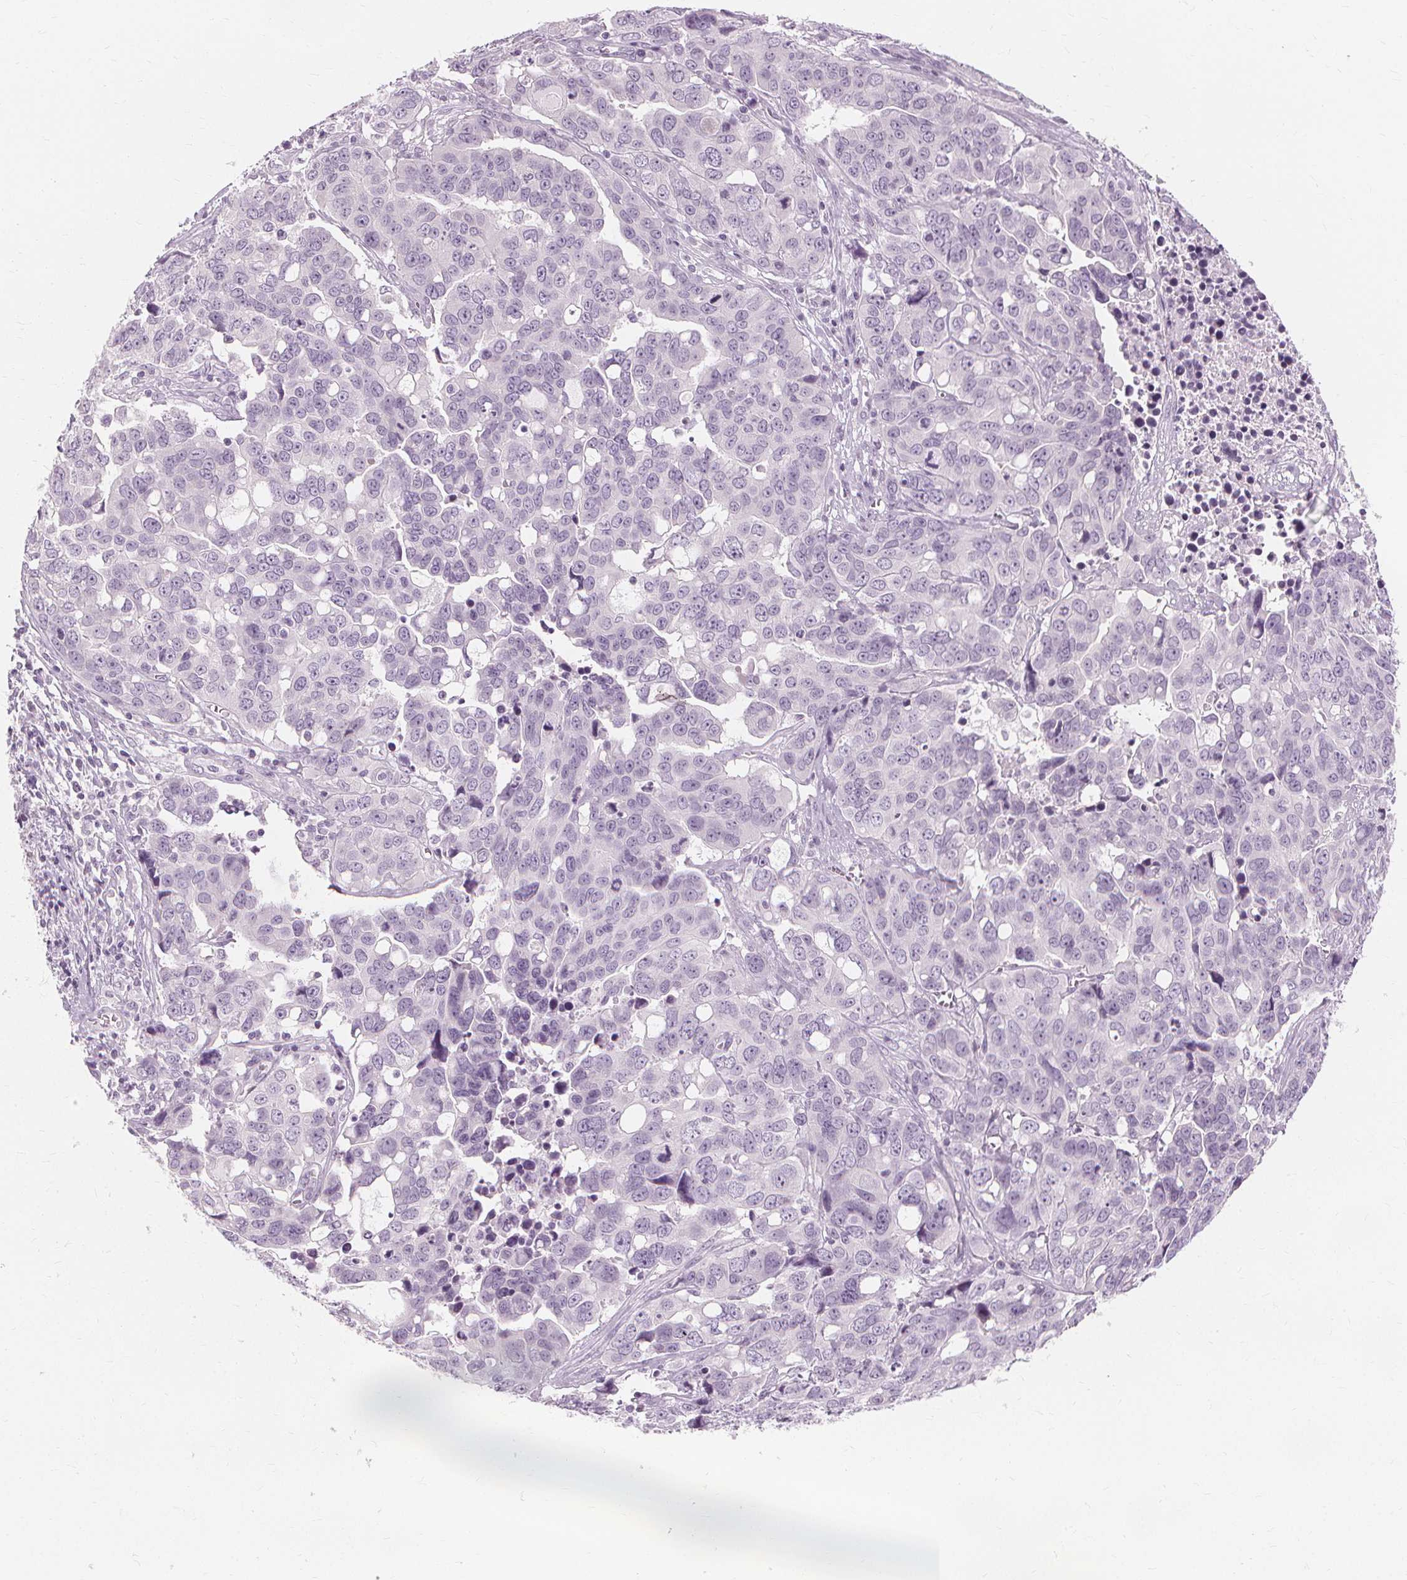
{"staining": {"intensity": "negative", "quantity": "none", "location": "none"}, "tissue": "ovarian cancer", "cell_type": "Tumor cells", "image_type": "cancer", "snomed": [{"axis": "morphology", "description": "Carcinoma, endometroid"}, {"axis": "topography", "description": "Ovary"}], "caption": "Tumor cells show no significant protein expression in ovarian endometroid carcinoma. Nuclei are stained in blue.", "gene": "MUC12", "patient": {"sex": "female", "age": 78}}